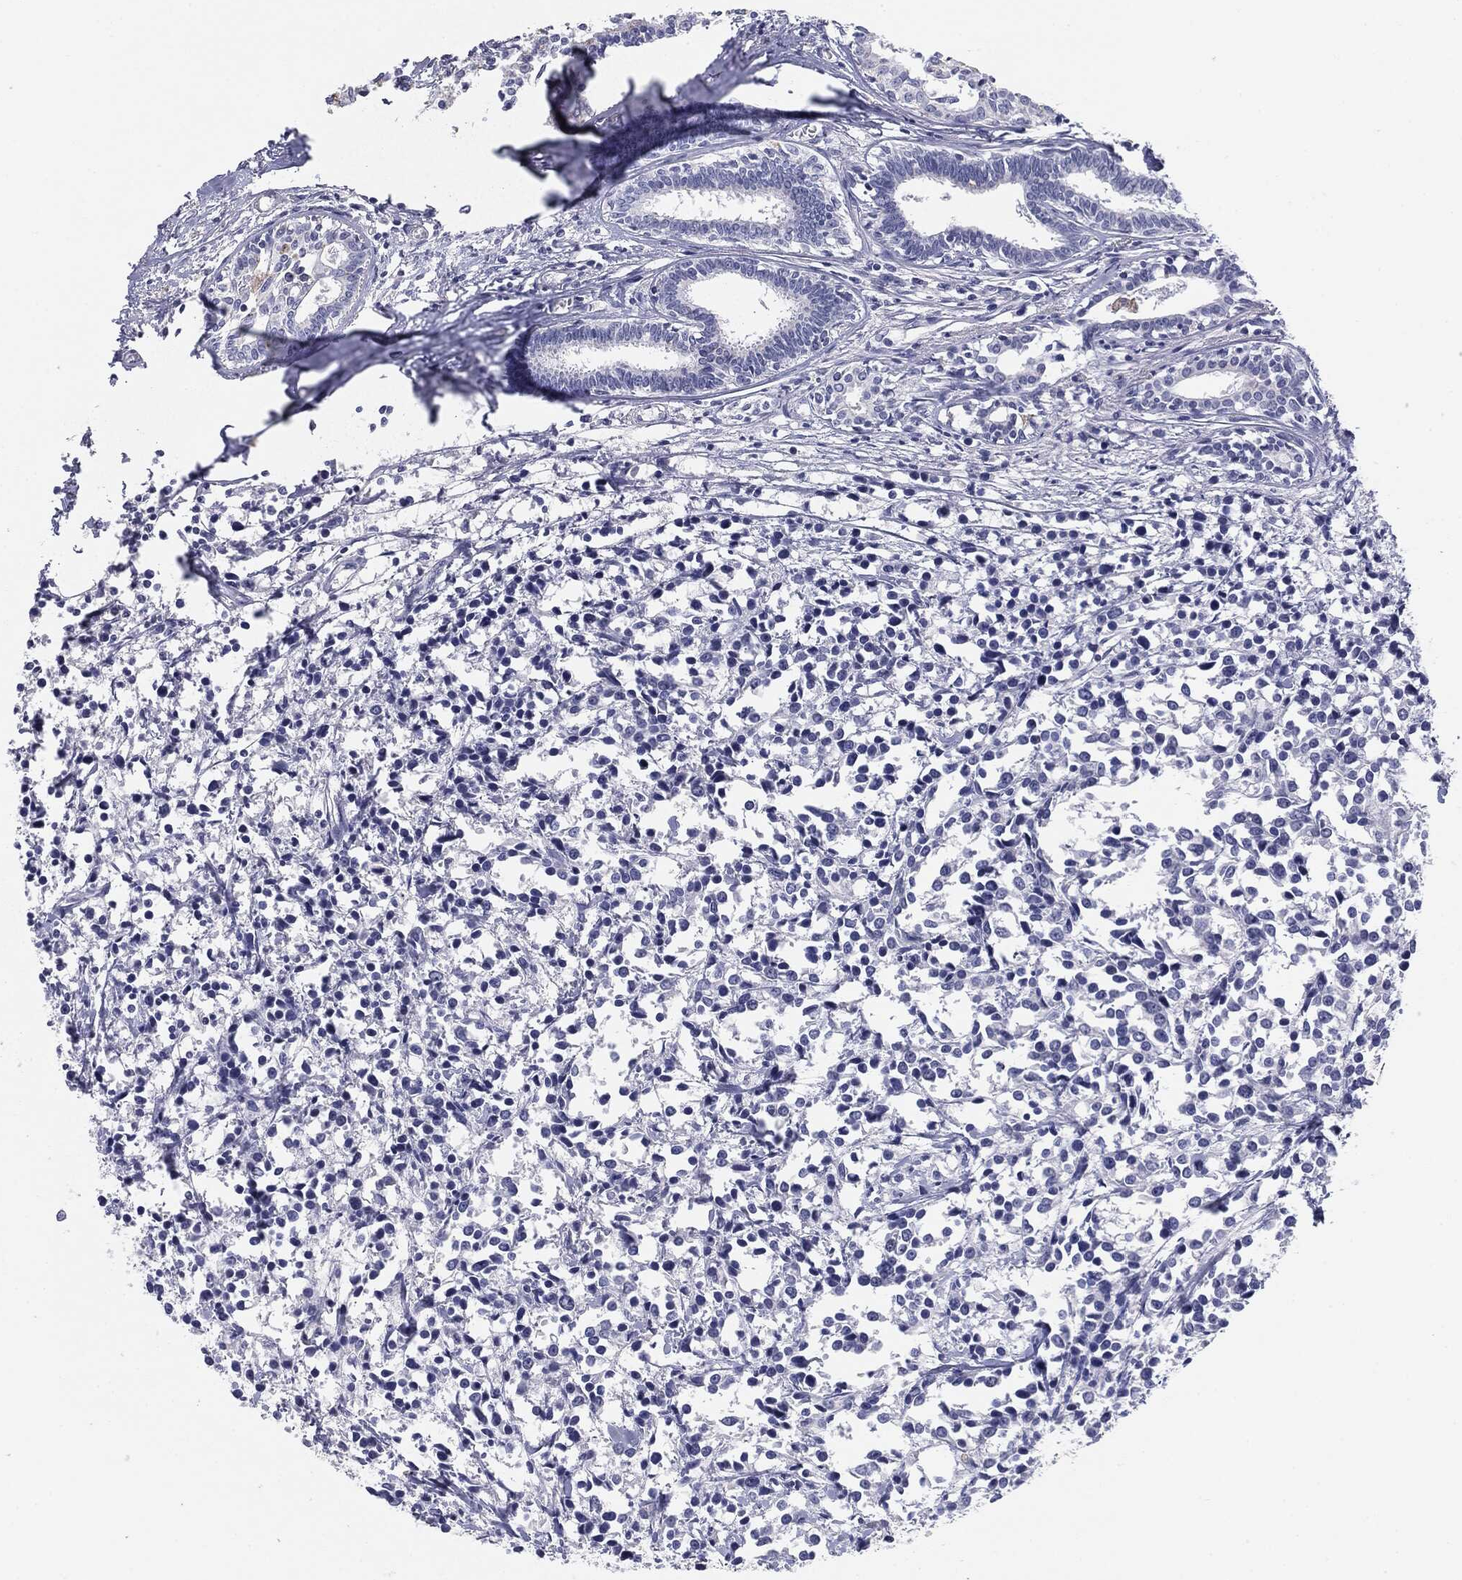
{"staining": {"intensity": "negative", "quantity": "none", "location": "none"}, "tissue": "breast cancer", "cell_type": "Tumor cells", "image_type": "cancer", "snomed": [{"axis": "morphology", "description": "Duct carcinoma"}, {"axis": "topography", "description": "Breast"}], "caption": "Tumor cells are negative for brown protein staining in infiltrating ductal carcinoma (breast). (Stains: DAB (3,3'-diaminobenzidine) IHC with hematoxylin counter stain, Microscopy: brightfield microscopy at high magnification).", "gene": "SERPINB4", "patient": {"sex": "female", "age": 80}}